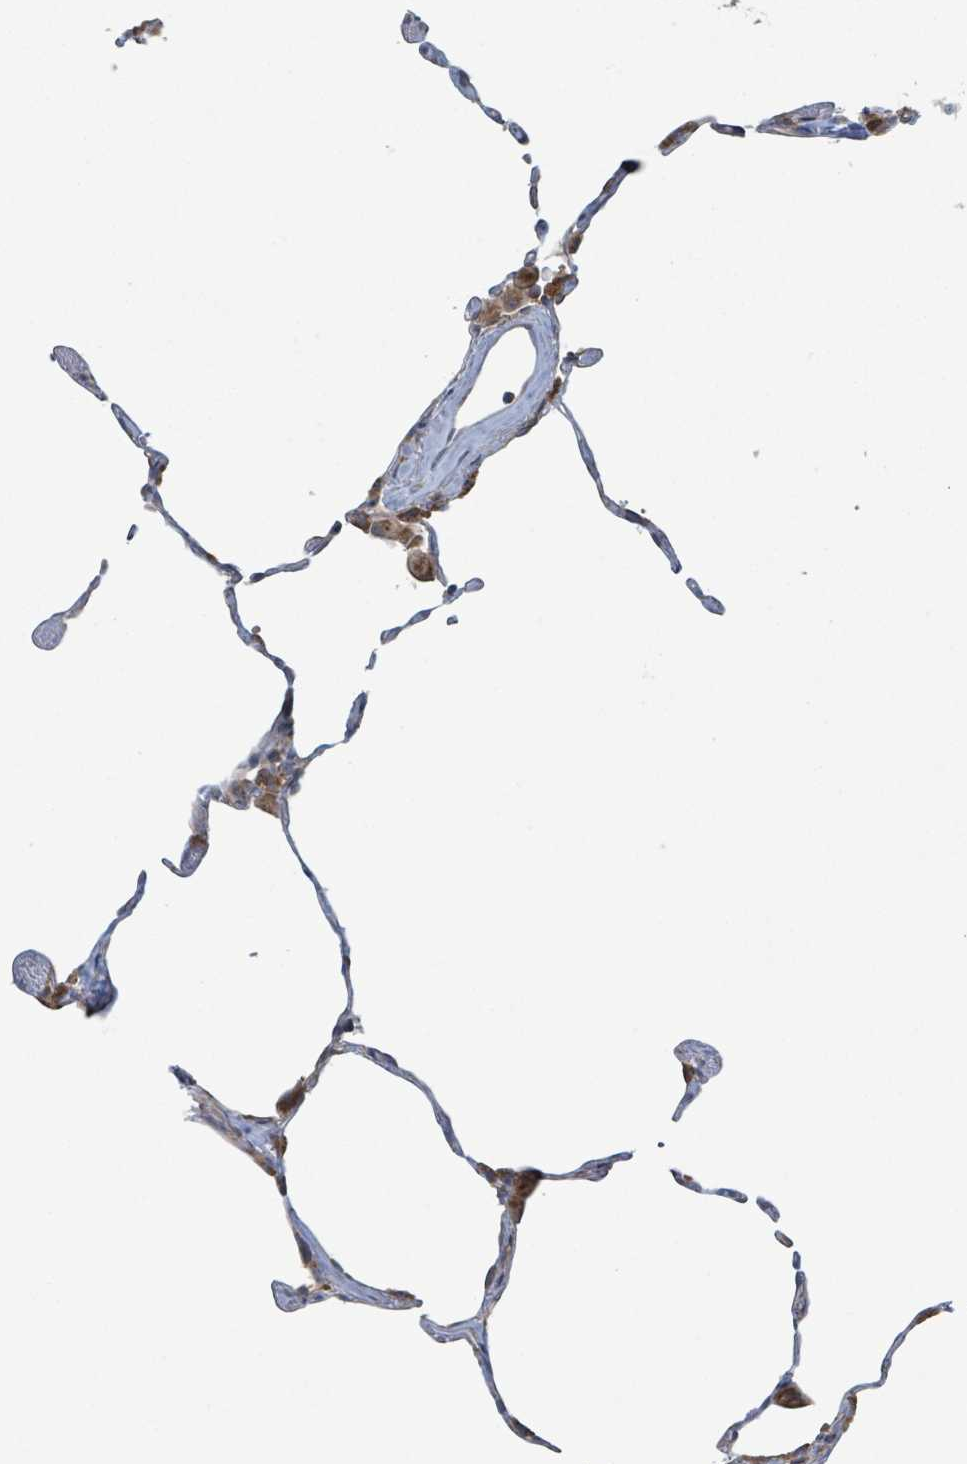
{"staining": {"intensity": "negative", "quantity": "none", "location": "none"}, "tissue": "lung", "cell_type": "Alveolar cells", "image_type": "normal", "snomed": [{"axis": "morphology", "description": "Normal tissue, NOS"}, {"axis": "topography", "description": "Lung"}], "caption": "IHC of normal lung exhibits no positivity in alveolar cells. The staining was performed using DAB (3,3'-diaminobenzidine) to visualize the protein expression in brown, while the nuclei were stained in blue with hematoxylin (Magnification: 20x).", "gene": "OR51E1", "patient": {"sex": "female", "age": 57}}